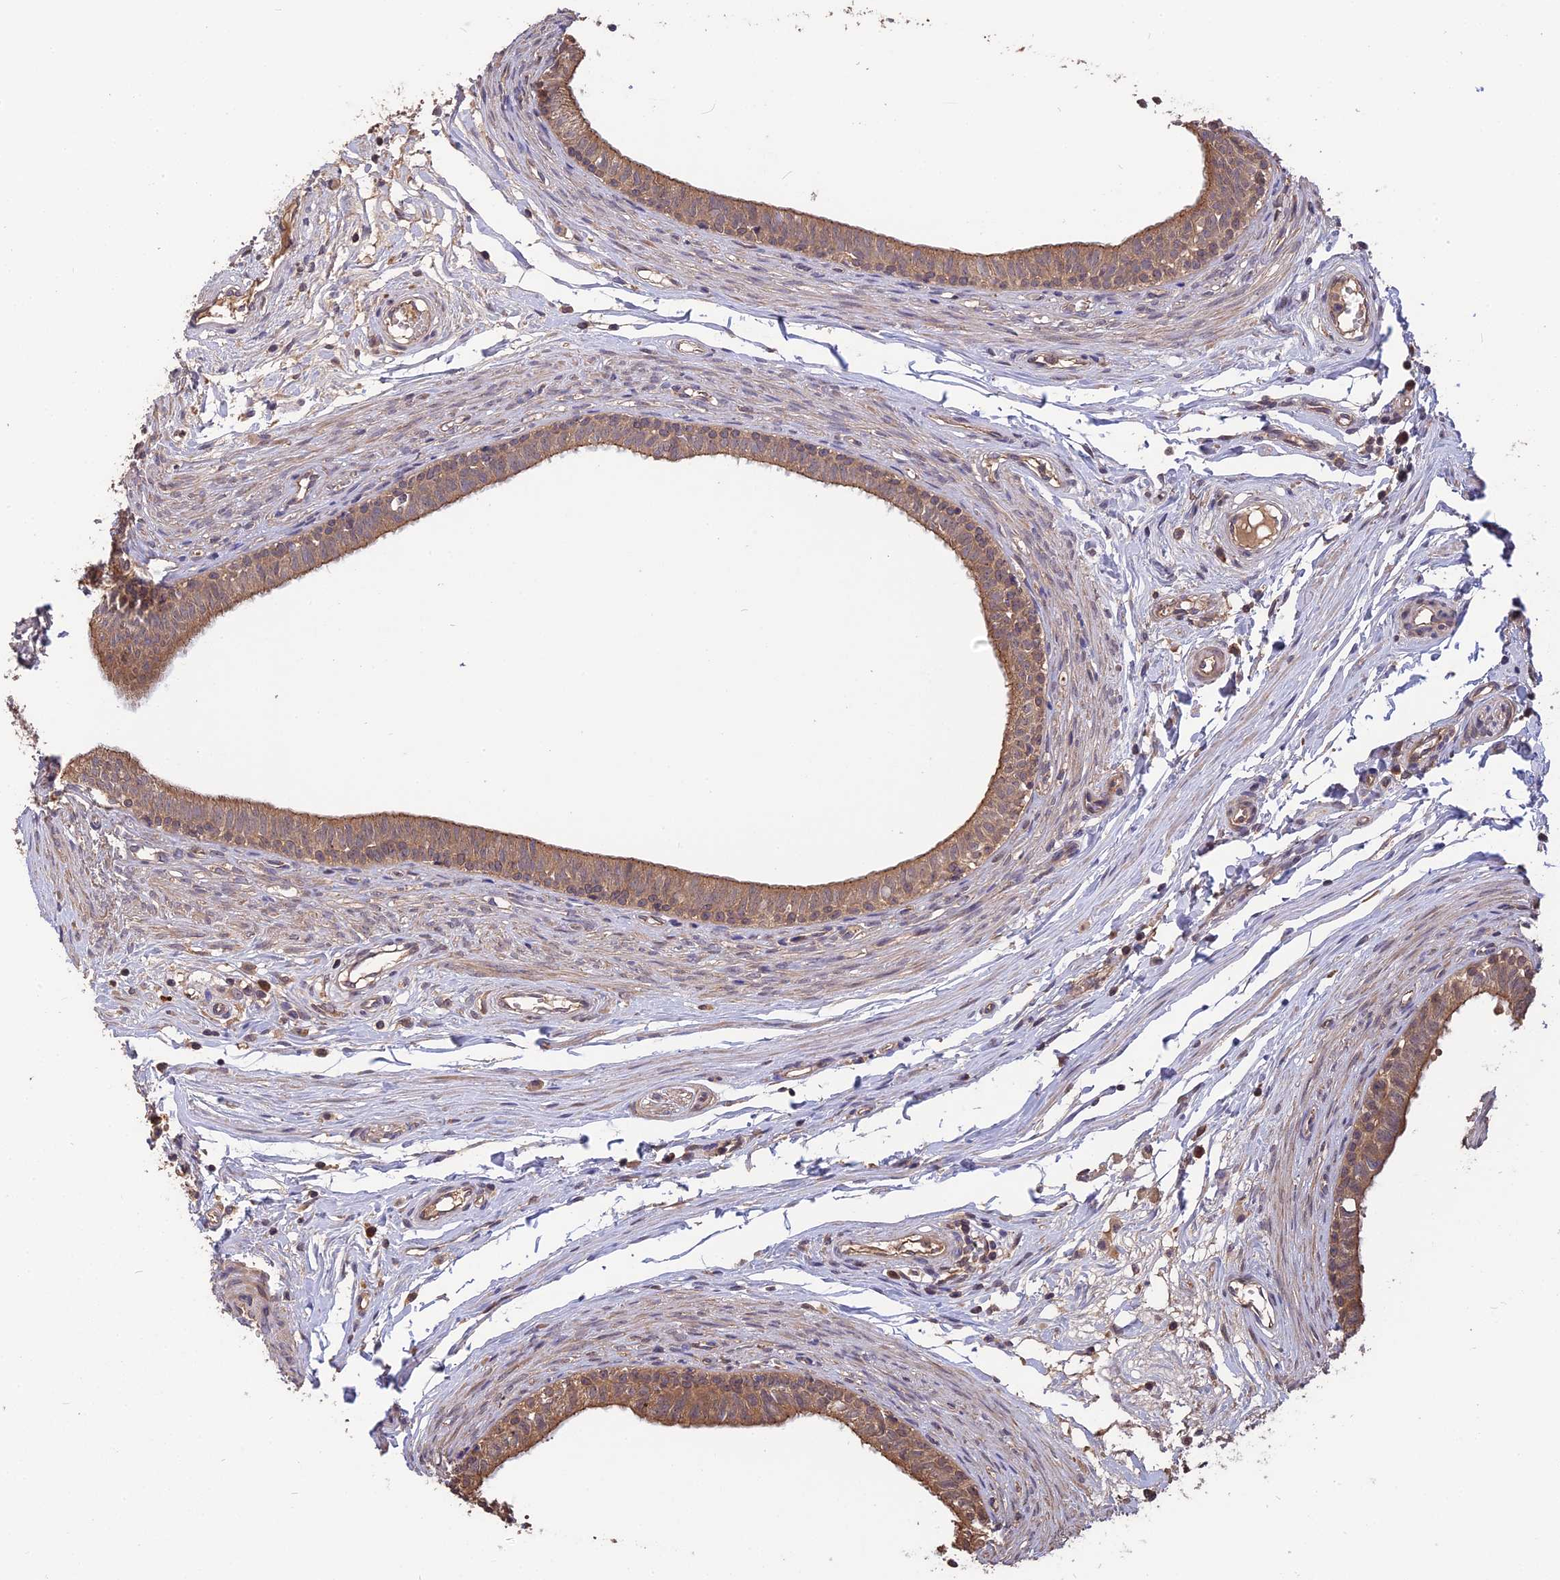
{"staining": {"intensity": "moderate", "quantity": ">75%", "location": "cytoplasmic/membranous"}, "tissue": "epididymis", "cell_type": "Glandular cells", "image_type": "normal", "snomed": [{"axis": "morphology", "description": "Normal tissue, NOS"}, {"axis": "topography", "description": "Epididymis, spermatic cord, NOS"}], "caption": "This histopathology image exhibits normal epididymis stained with immunohistochemistry (IHC) to label a protein in brown. The cytoplasmic/membranous of glandular cells show moderate positivity for the protein. Nuclei are counter-stained blue.", "gene": "ARHGAP40", "patient": {"sex": "male", "age": 22}}